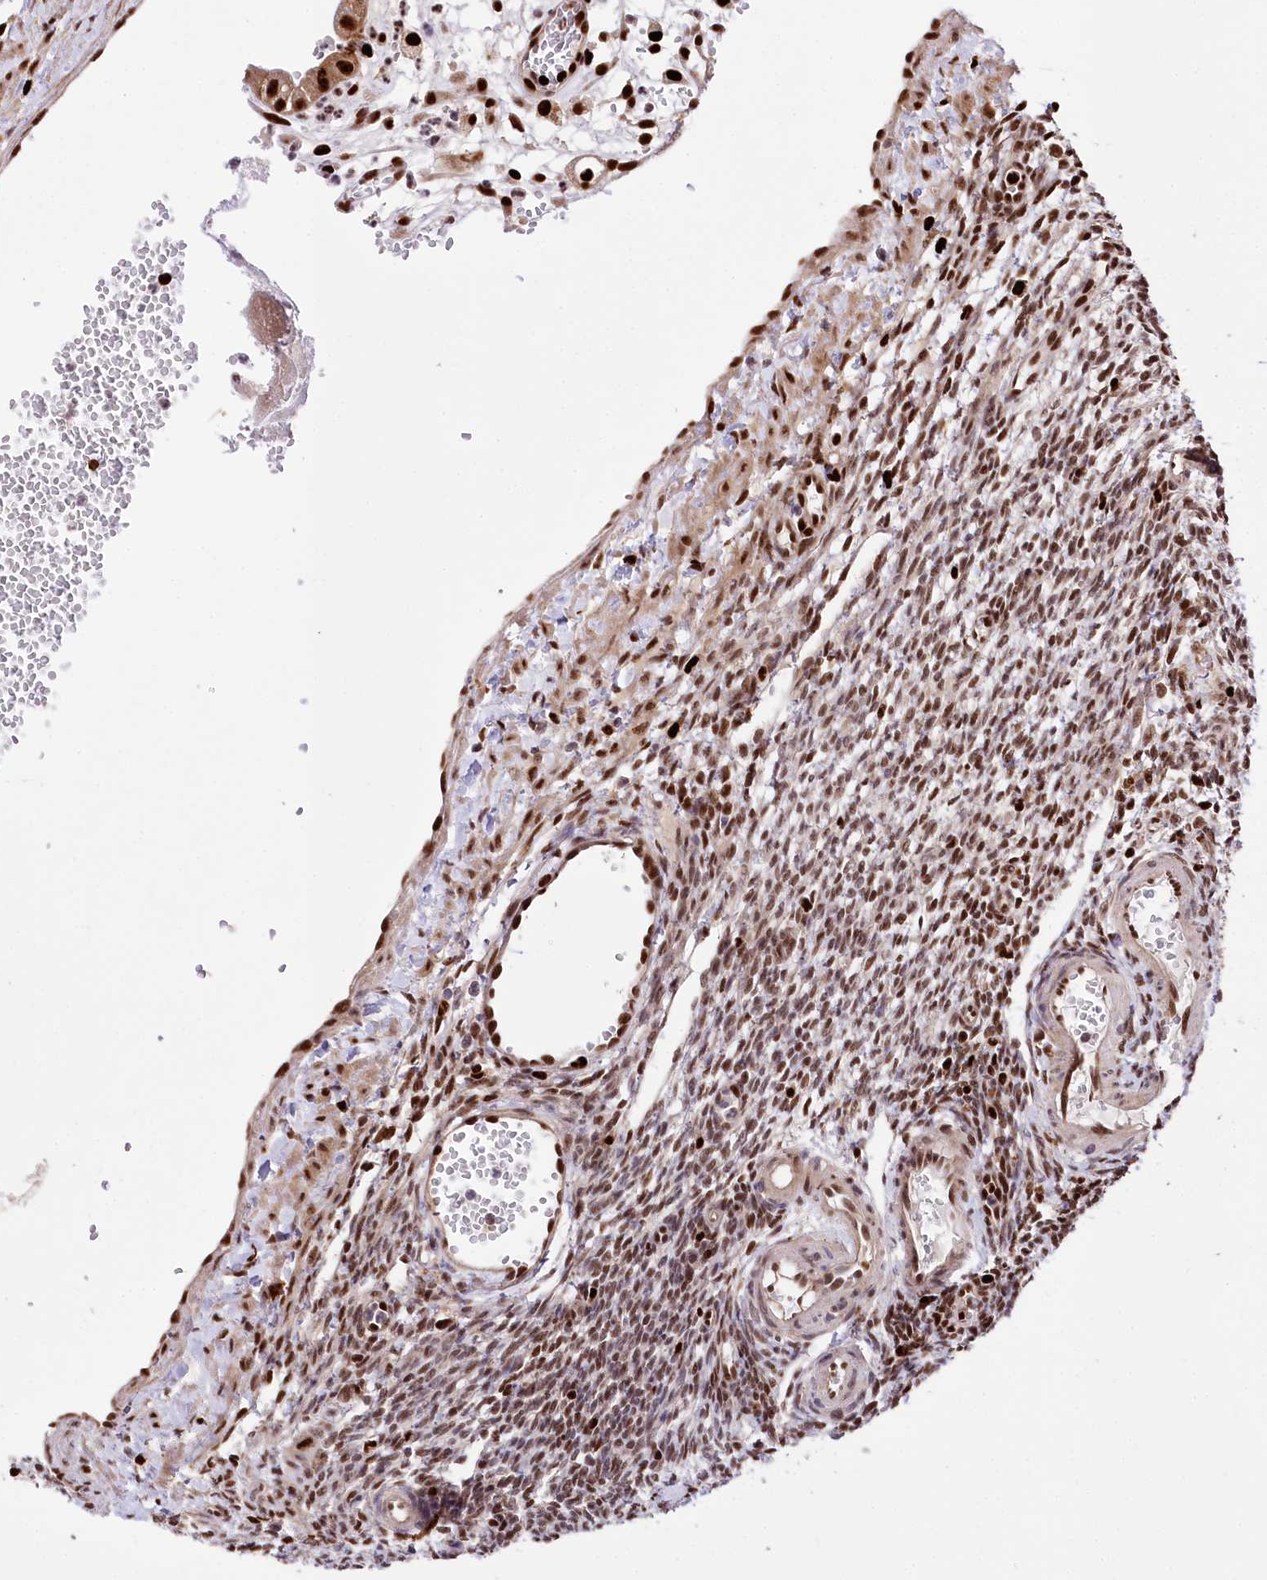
{"staining": {"intensity": "moderate", "quantity": "25%-75%", "location": "nuclear"}, "tissue": "ovary", "cell_type": "Ovarian stroma cells", "image_type": "normal", "snomed": [{"axis": "morphology", "description": "Normal tissue, NOS"}, {"axis": "morphology", "description": "Cyst, NOS"}, {"axis": "topography", "description": "Ovary"}], "caption": "Ovarian stroma cells show medium levels of moderate nuclear expression in approximately 25%-75% of cells in benign human ovary. (IHC, brightfield microscopy, high magnification).", "gene": "FIGN", "patient": {"sex": "female", "age": 33}}